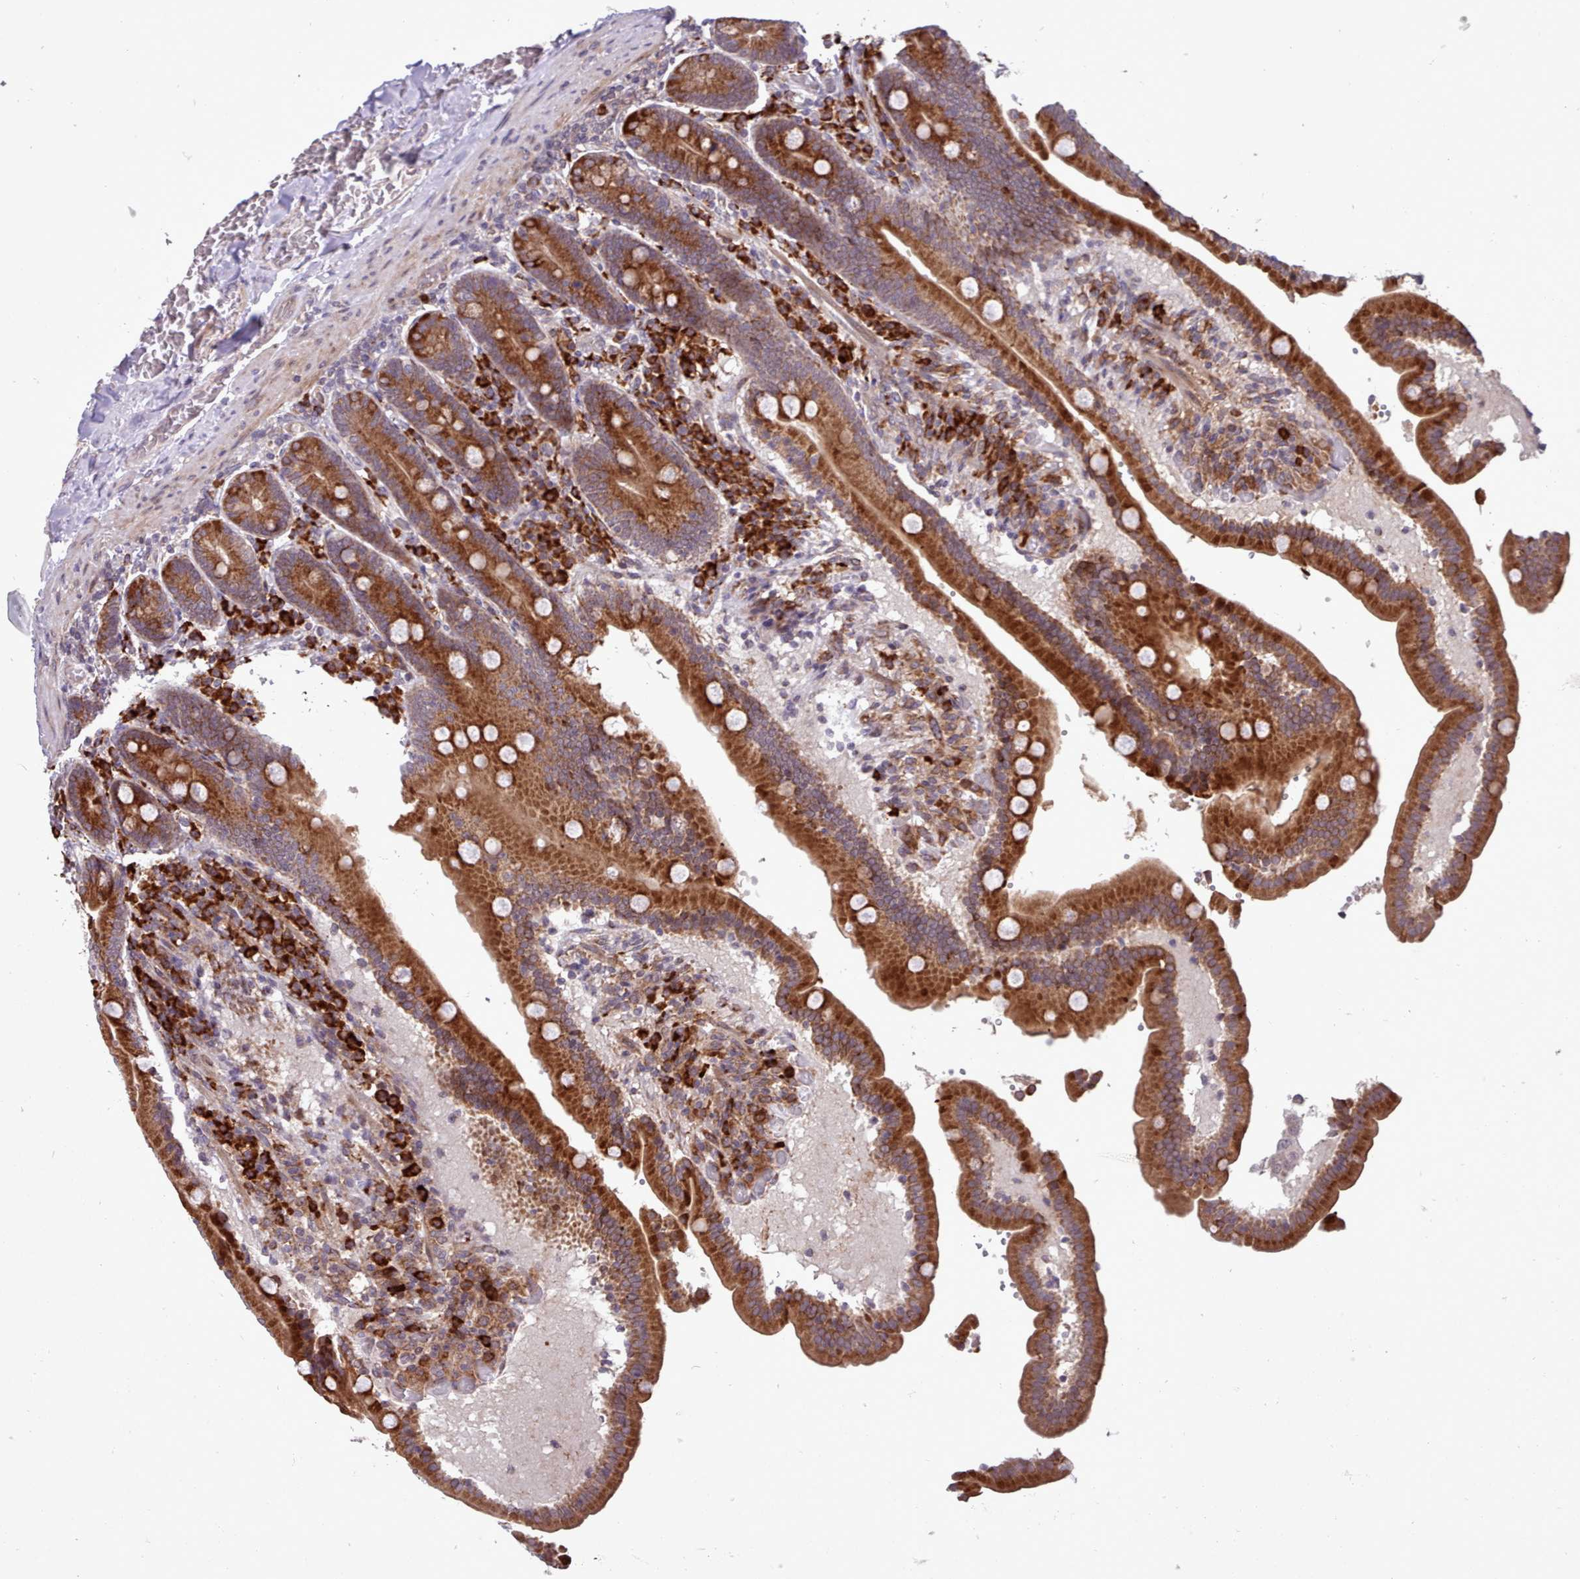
{"staining": {"intensity": "strong", "quantity": ">75%", "location": "cytoplasmic/membranous"}, "tissue": "duodenum", "cell_type": "Glandular cells", "image_type": "normal", "snomed": [{"axis": "morphology", "description": "Normal tissue, NOS"}, {"axis": "topography", "description": "Duodenum"}], "caption": "This histopathology image exhibits immunohistochemistry (IHC) staining of normal duodenum, with high strong cytoplasmic/membranous staining in about >75% of glandular cells.", "gene": "TTLL3", "patient": {"sex": "female", "age": 62}}